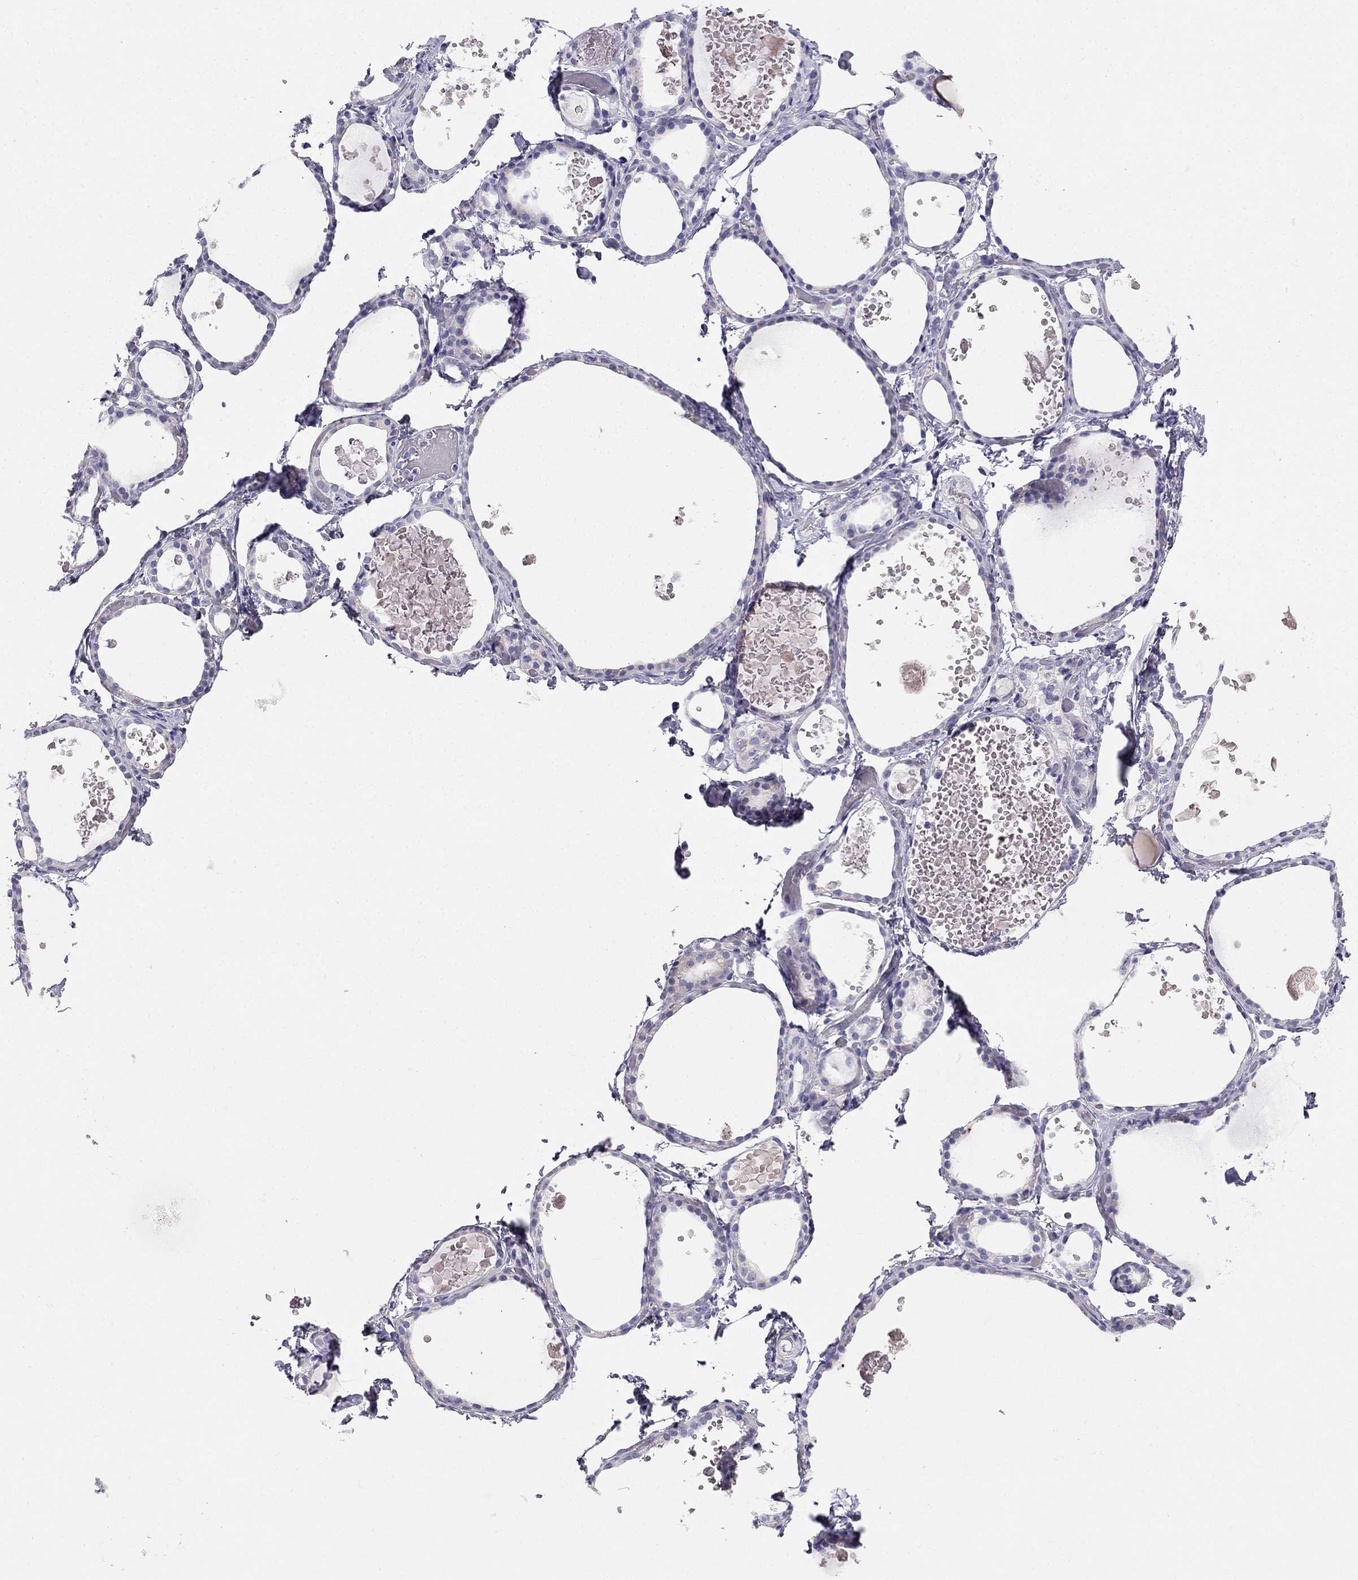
{"staining": {"intensity": "negative", "quantity": "none", "location": "none"}, "tissue": "thyroid gland", "cell_type": "Glandular cells", "image_type": "normal", "snomed": [{"axis": "morphology", "description": "Normal tissue, NOS"}, {"axis": "topography", "description": "Thyroid gland"}], "caption": "Immunohistochemistry (IHC) image of unremarkable thyroid gland: human thyroid gland stained with DAB (3,3'-diaminobenzidine) demonstrates no significant protein positivity in glandular cells. (DAB (3,3'-diaminobenzidine) immunohistochemistry (IHC), high magnification).", "gene": "RFLNA", "patient": {"sex": "female", "age": 56}}